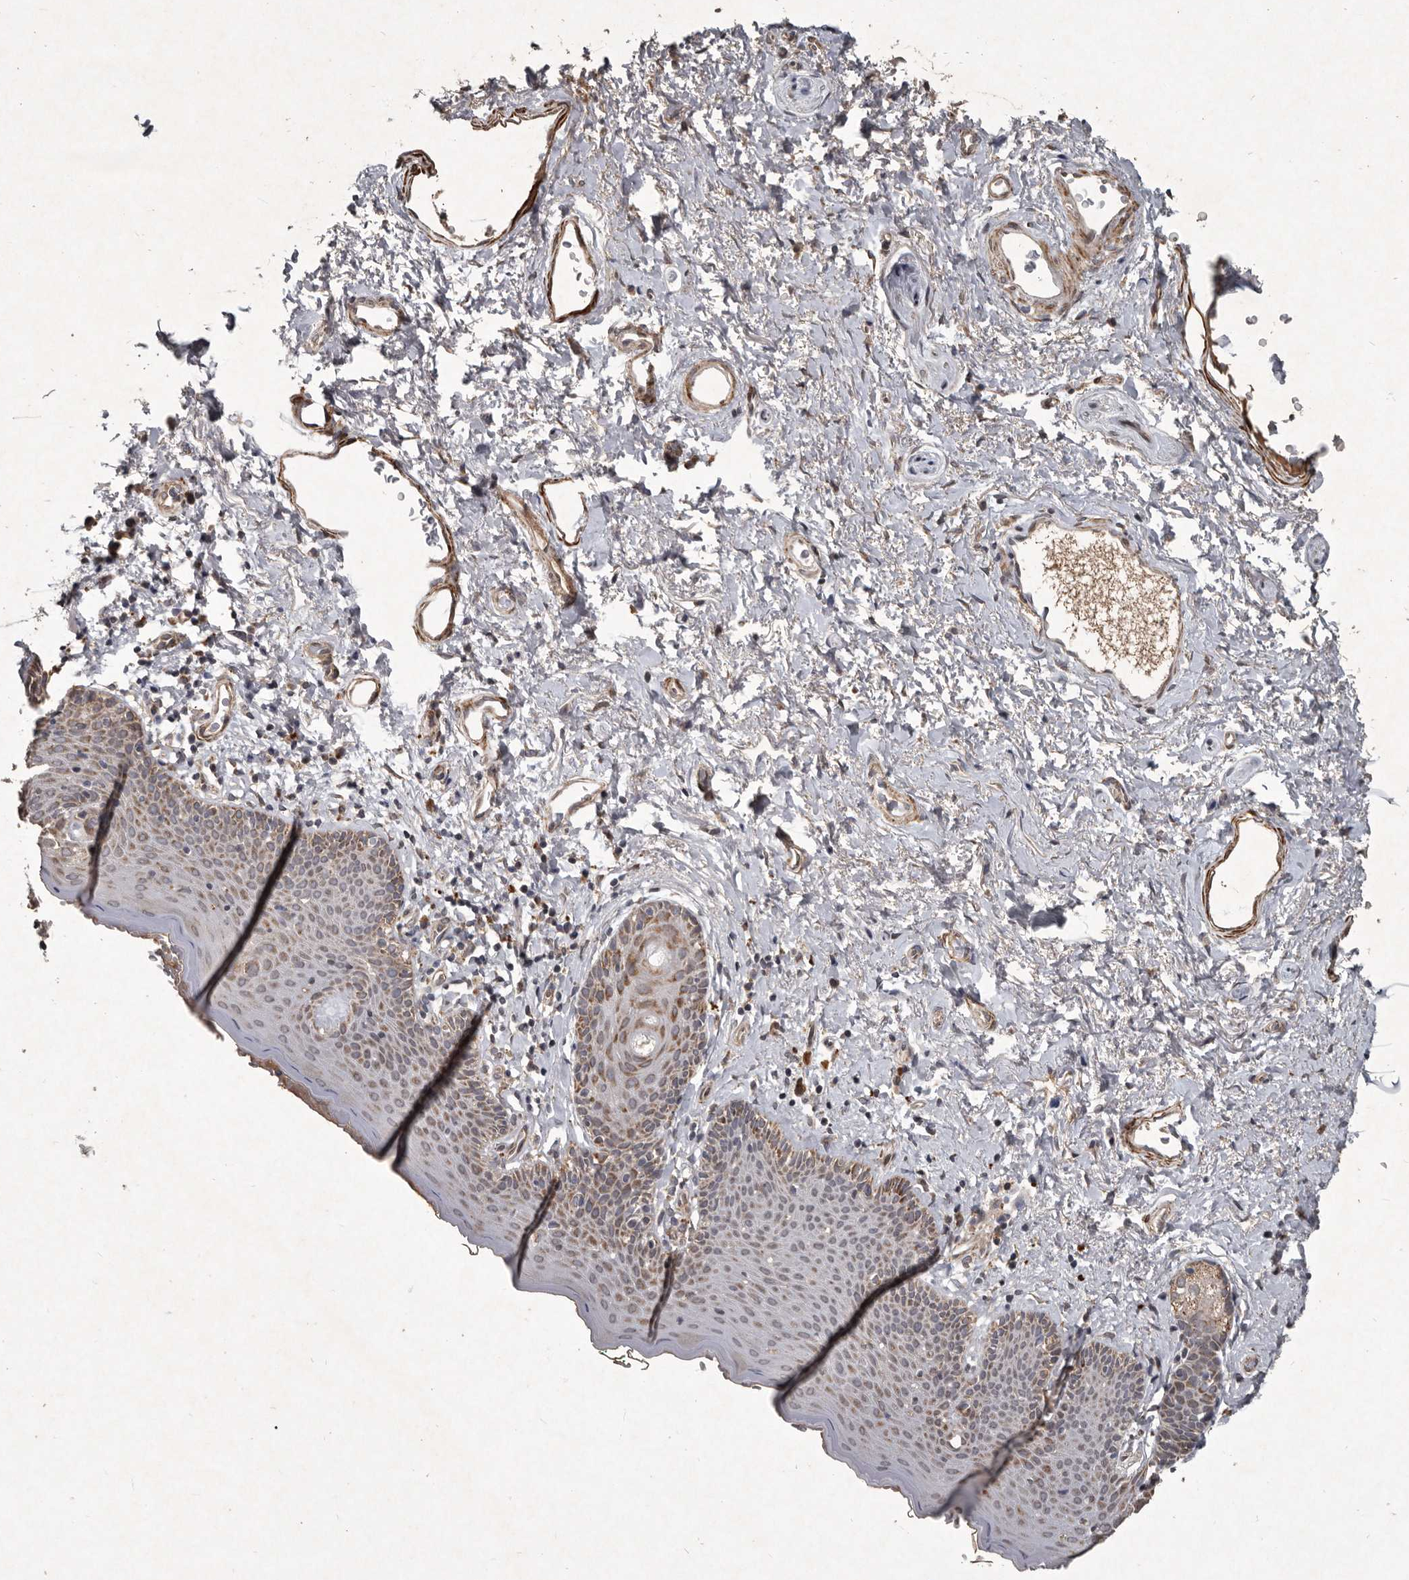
{"staining": {"intensity": "moderate", "quantity": ">75%", "location": "cytoplasmic/membranous"}, "tissue": "skin", "cell_type": "Epidermal cells", "image_type": "normal", "snomed": [{"axis": "morphology", "description": "Normal tissue, NOS"}, {"axis": "topography", "description": "Vulva"}], "caption": "A high-resolution image shows immunohistochemistry (IHC) staining of unremarkable skin, which exhibits moderate cytoplasmic/membranous expression in about >75% of epidermal cells.", "gene": "MRPS15", "patient": {"sex": "female", "age": 66}}